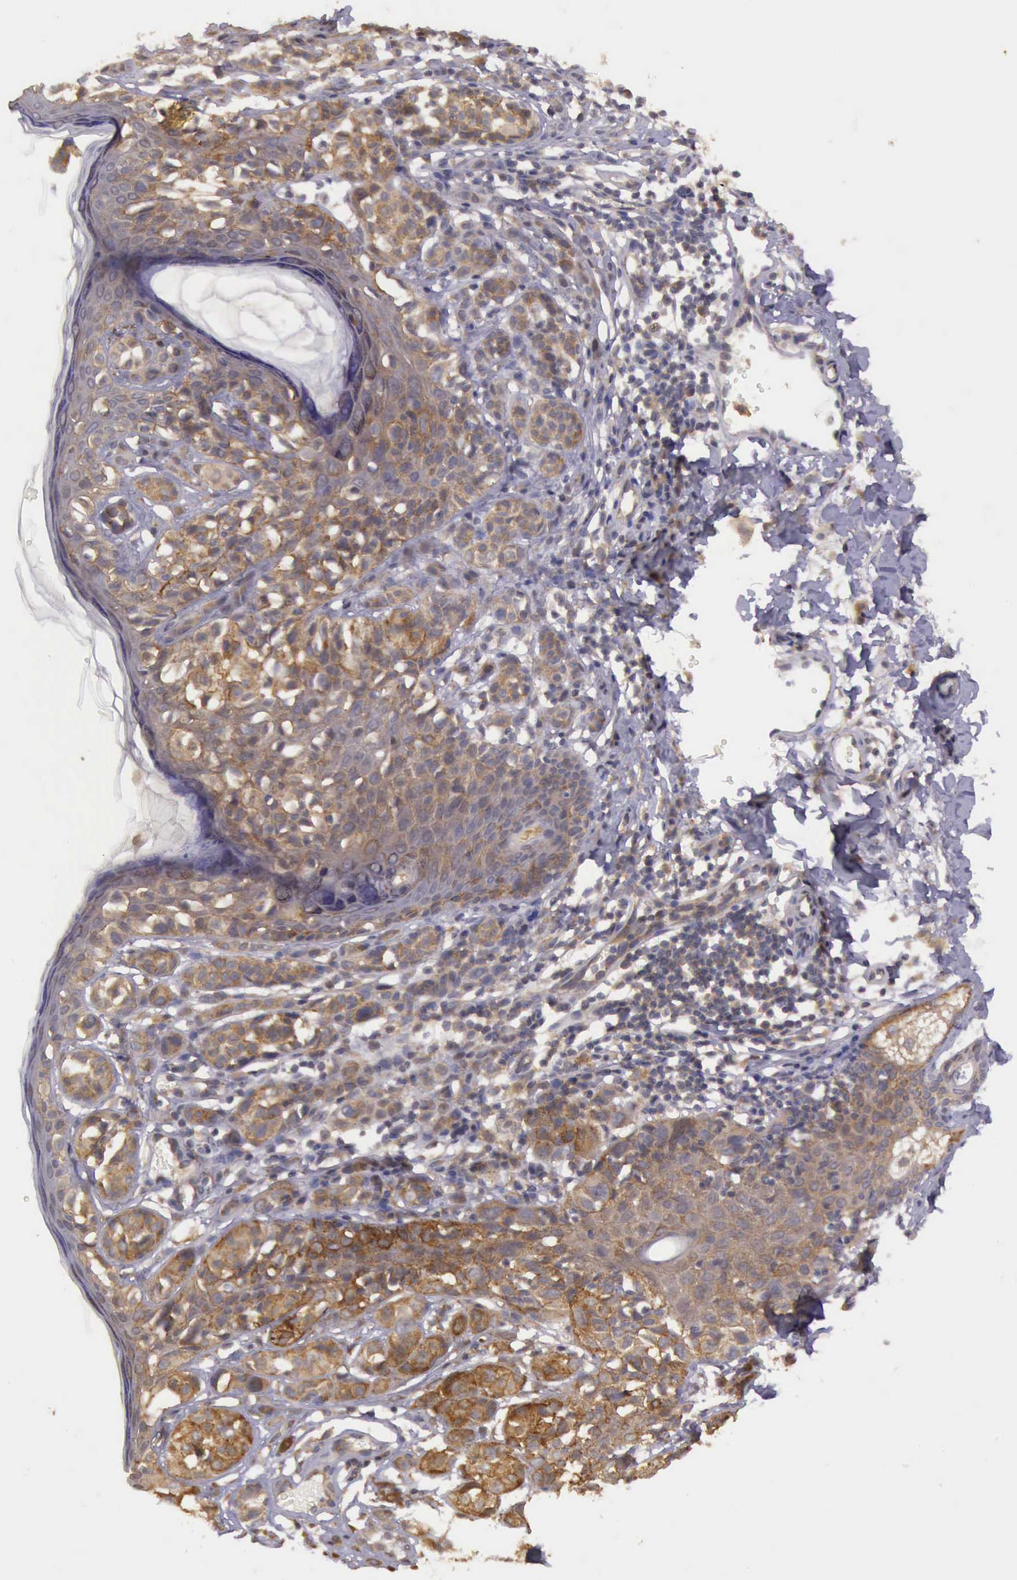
{"staining": {"intensity": "moderate", "quantity": ">75%", "location": "cytoplasmic/membranous"}, "tissue": "melanoma", "cell_type": "Tumor cells", "image_type": "cancer", "snomed": [{"axis": "morphology", "description": "Malignant melanoma, NOS"}, {"axis": "topography", "description": "Skin"}], "caption": "Melanoma stained with immunohistochemistry (IHC) reveals moderate cytoplasmic/membranous staining in about >75% of tumor cells. (Stains: DAB in brown, nuclei in blue, Microscopy: brightfield microscopy at high magnification).", "gene": "EIF5", "patient": {"sex": "male", "age": 40}}